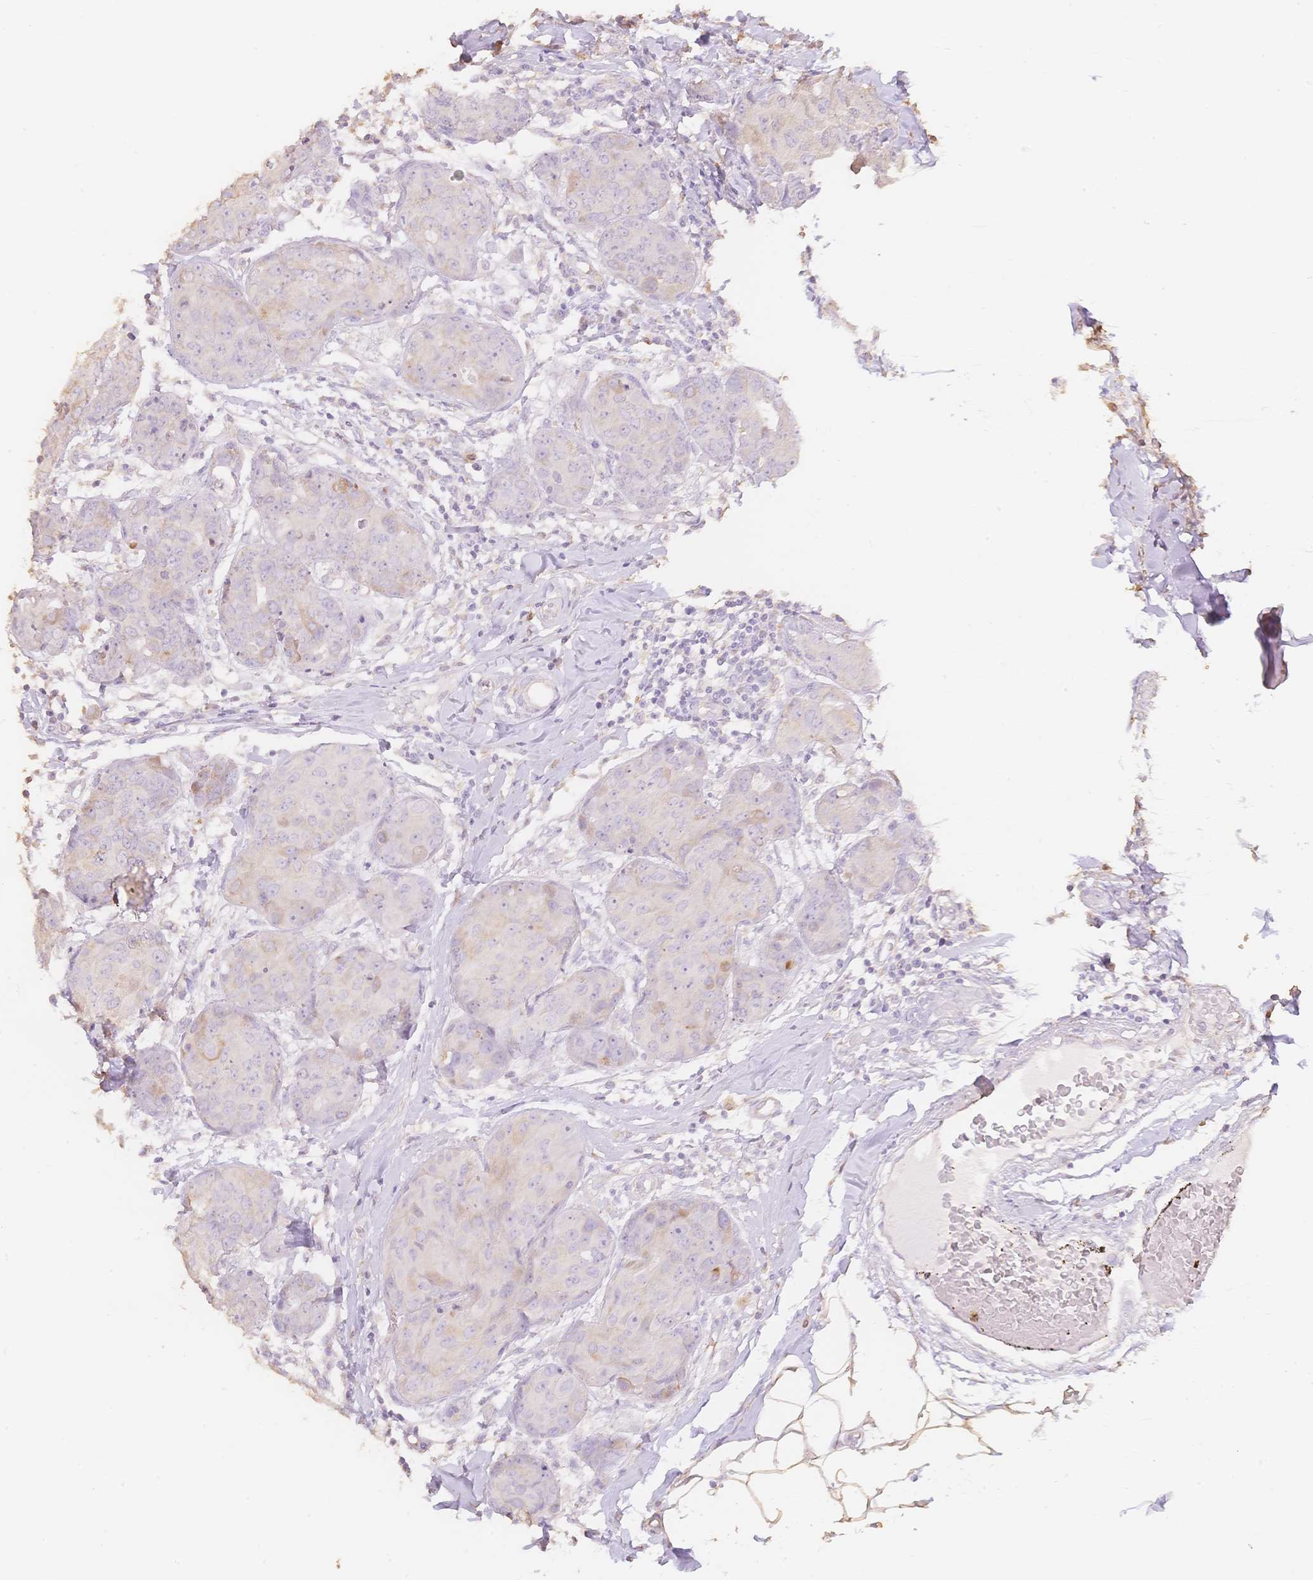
{"staining": {"intensity": "weak", "quantity": "<25%", "location": "cytoplasmic/membranous"}, "tissue": "breast cancer", "cell_type": "Tumor cells", "image_type": "cancer", "snomed": [{"axis": "morphology", "description": "Duct carcinoma"}, {"axis": "topography", "description": "Breast"}], "caption": "There is no significant positivity in tumor cells of infiltrating ductal carcinoma (breast).", "gene": "MBOAT7", "patient": {"sex": "female", "age": 43}}